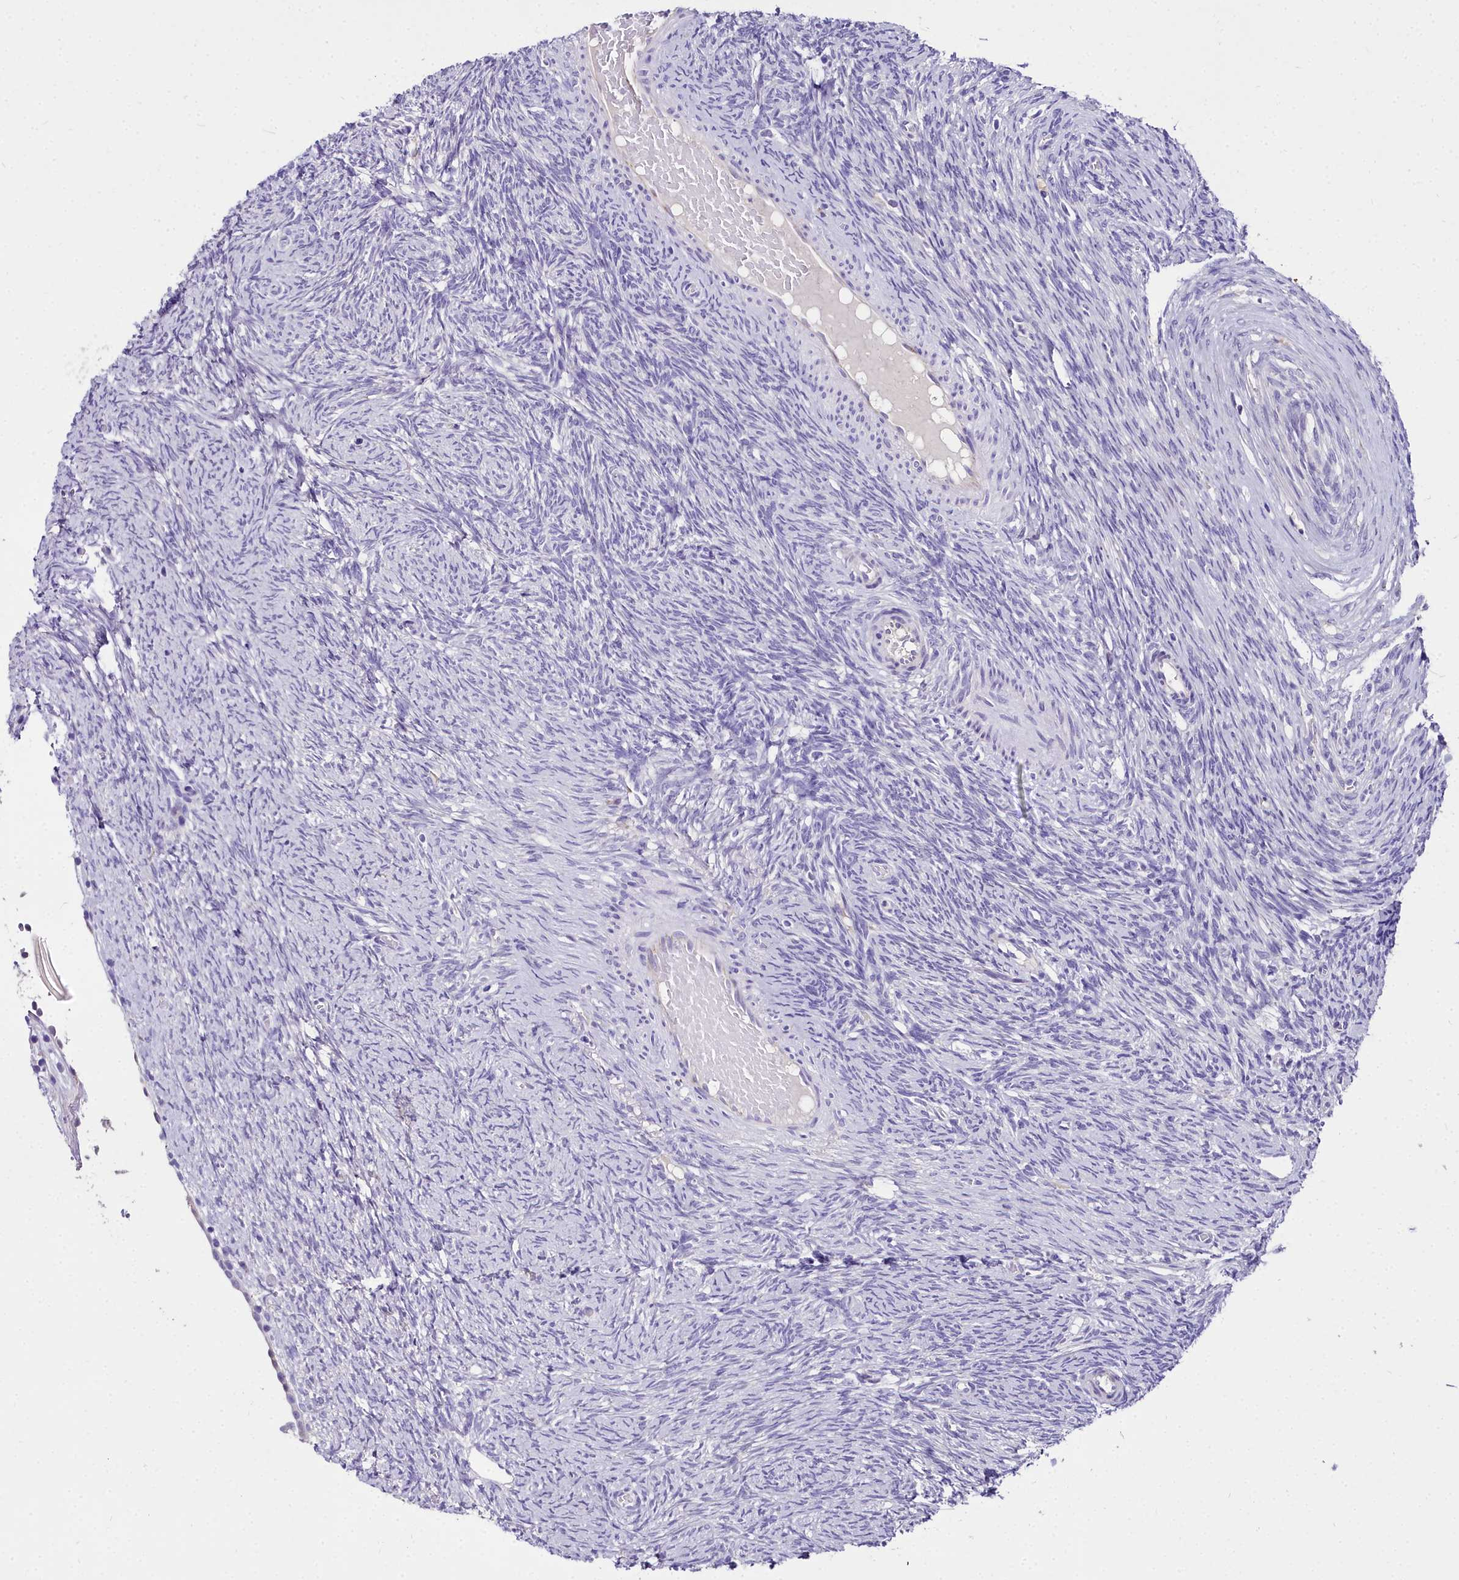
{"staining": {"intensity": "negative", "quantity": "none", "location": "none"}, "tissue": "ovary", "cell_type": "Follicle cells", "image_type": "normal", "snomed": [{"axis": "morphology", "description": "Normal tissue, NOS"}, {"axis": "topography", "description": "Ovary"}], "caption": "The IHC micrograph has no significant expression in follicle cells of ovary.", "gene": "MS4A18", "patient": {"sex": "female", "age": 44}}